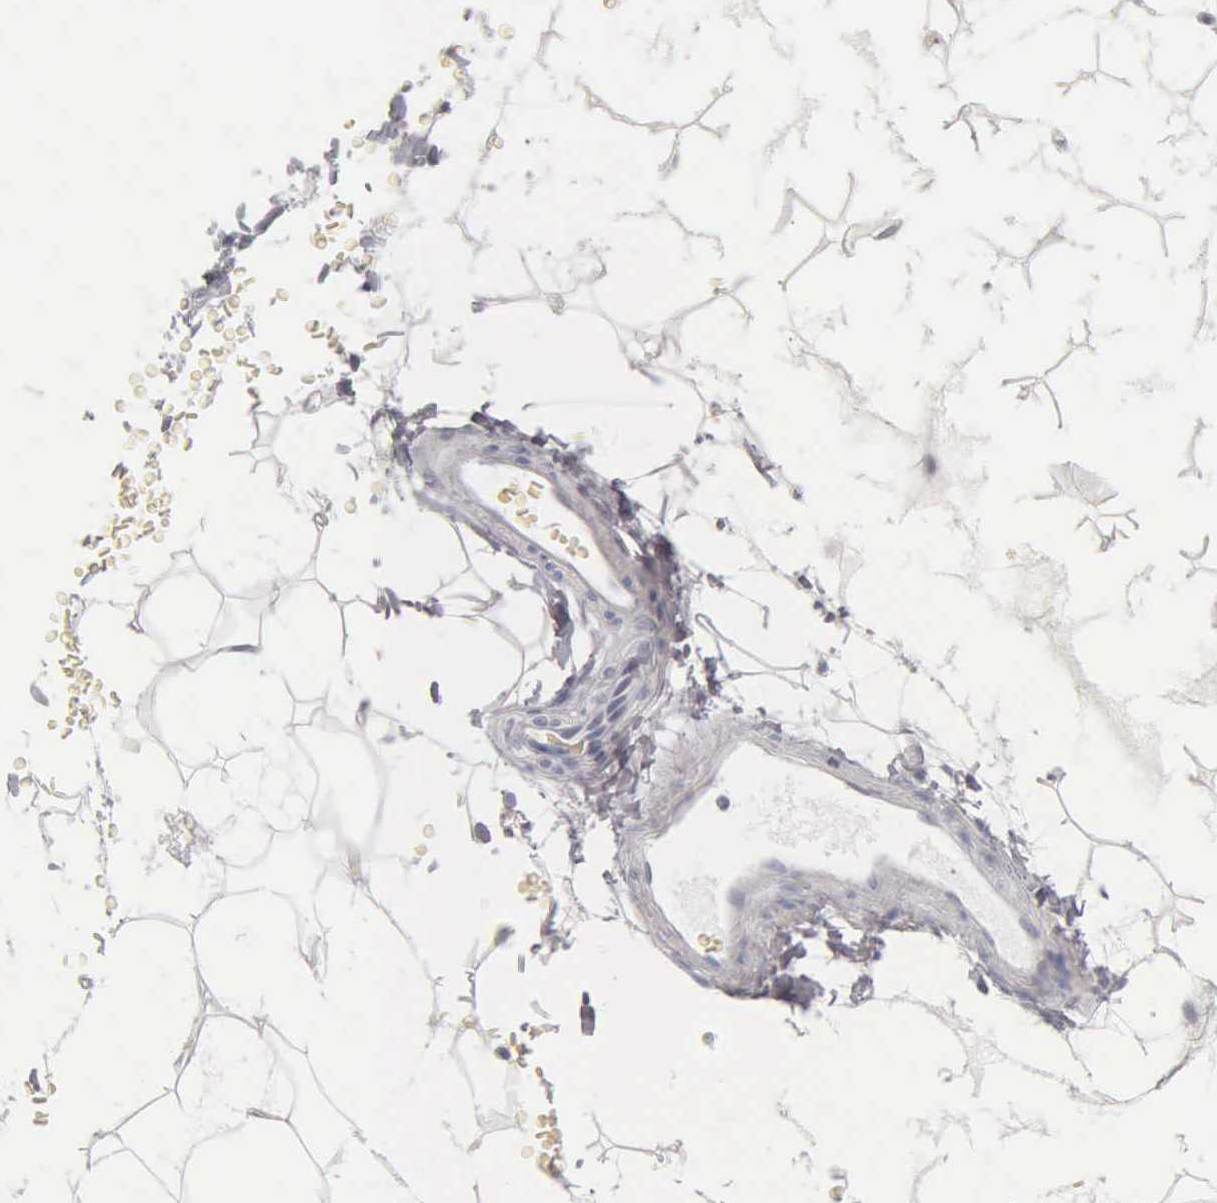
{"staining": {"intensity": "negative", "quantity": "none", "location": "none"}, "tissue": "adipose tissue", "cell_type": "Adipocytes", "image_type": "normal", "snomed": [{"axis": "morphology", "description": "Normal tissue, NOS"}, {"axis": "morphology", "description": "Inflammation, NOS"}, {"axis": "topography", "description": "Lymph node"}, {"axis": "topography", "description": "Peripheral nerve tissue"}], "caption": "High magnification brightfield microscopy of normal adipose tissue stained with DAB (3,3'-diaminobenzidine) (brown) and counterstained with hematoxylin (blue): adipocytes show no significant staining.", "gene": "KRT20", "patient": {"sex": "male", "age": 52}}